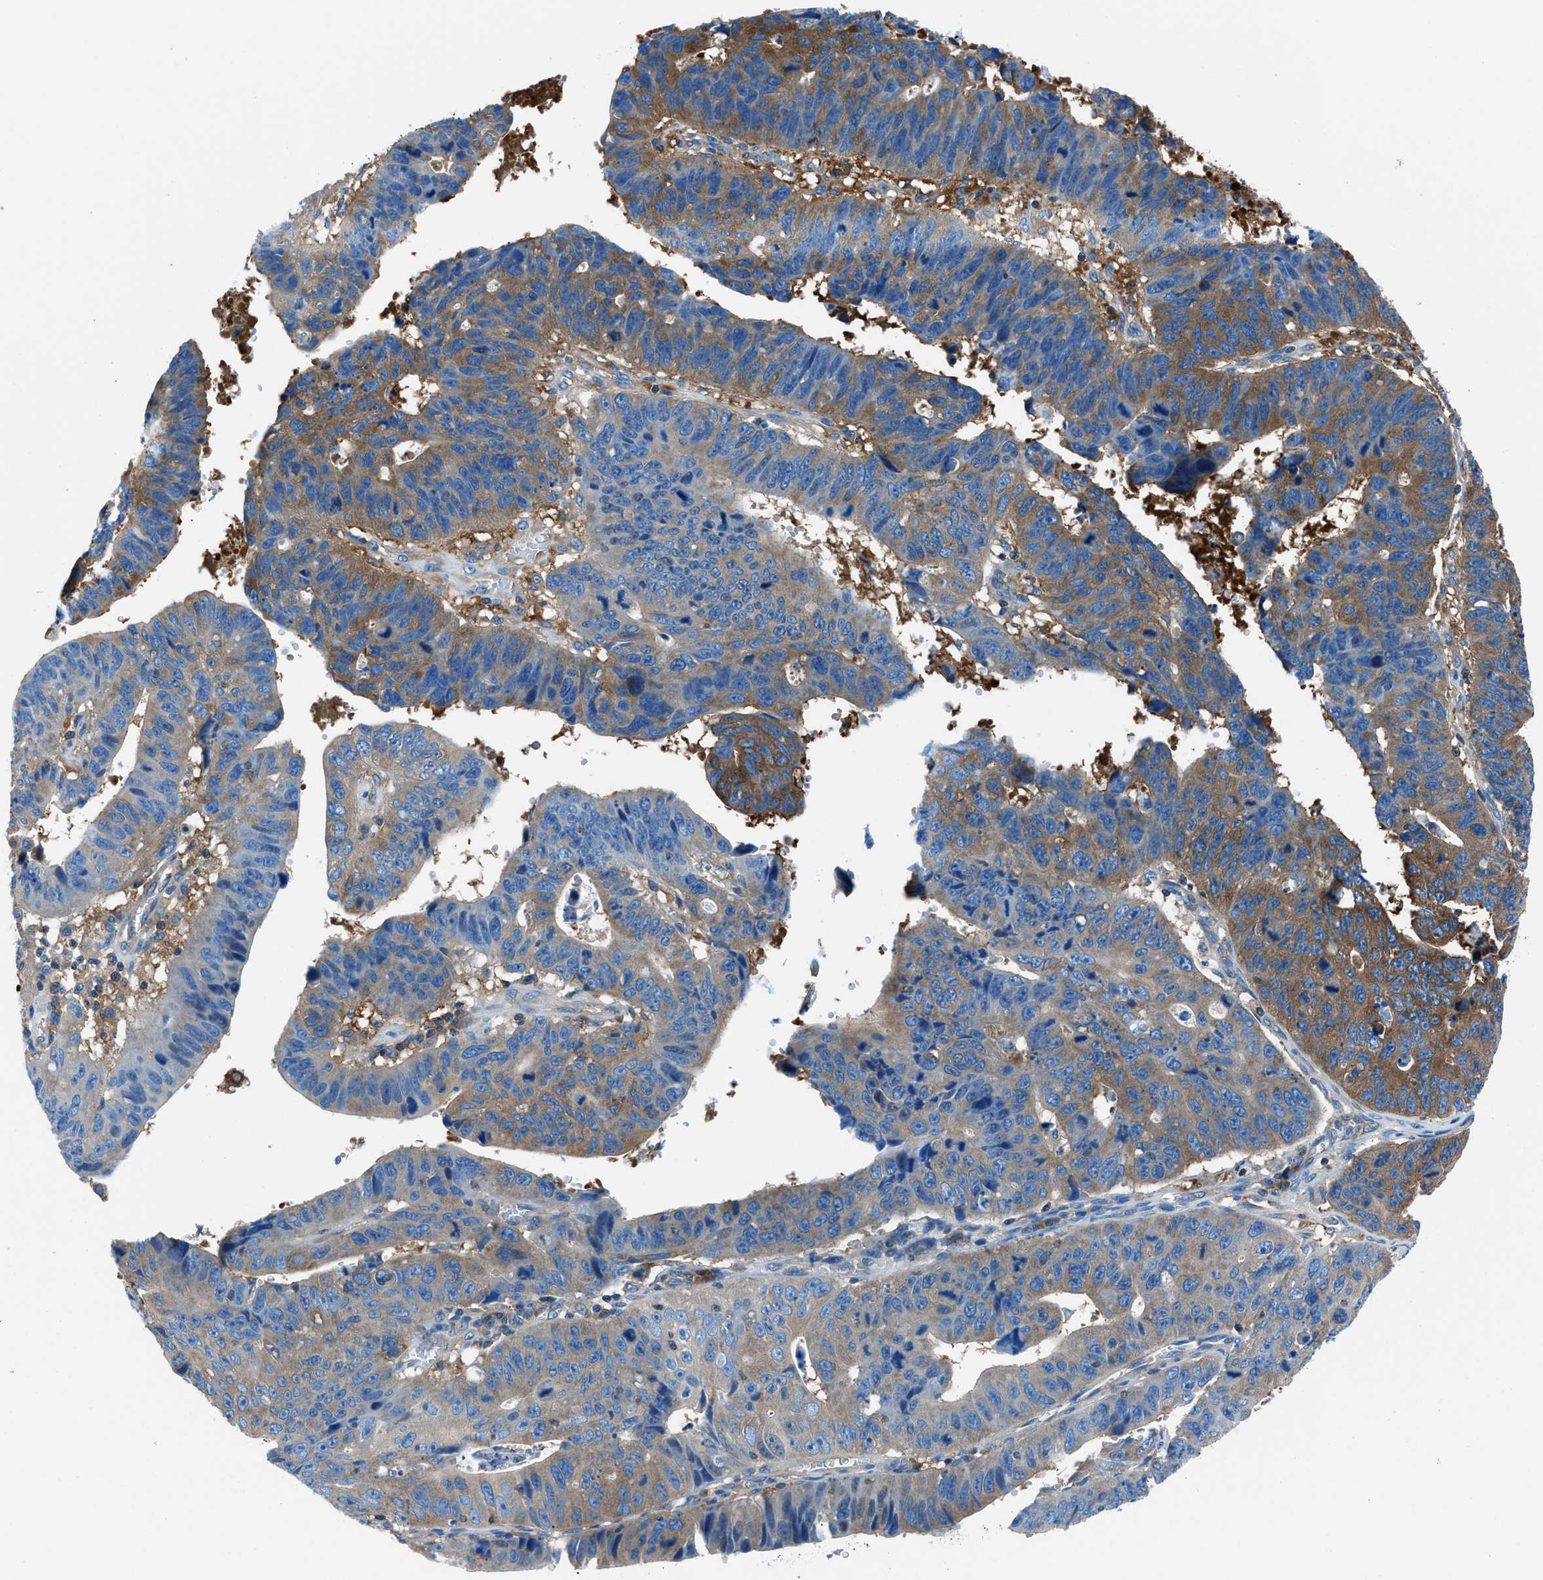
{"staining": {"intensity": "moderate", "quantity": "25%-75%", "location": "cytoplasmic/membranous"}, "tissue": "stomach cancer", "cell_type": "Tumor cells", "image_type": "cancer", "snomed": [{"axis": "morphology", "description": "Adenocarcinoma, NOS"}, {"axis": "topography", "description": "Stomach"}], "caption": "Immunohistochemical staining of human adenocarcinoma (stomach) shows medium levels of moderate cytoplasmic/membranous positivity in about 25%-75% of tumor cells.", "gene": "SARS1", "patient": {"sex": "male", "age": 59}}